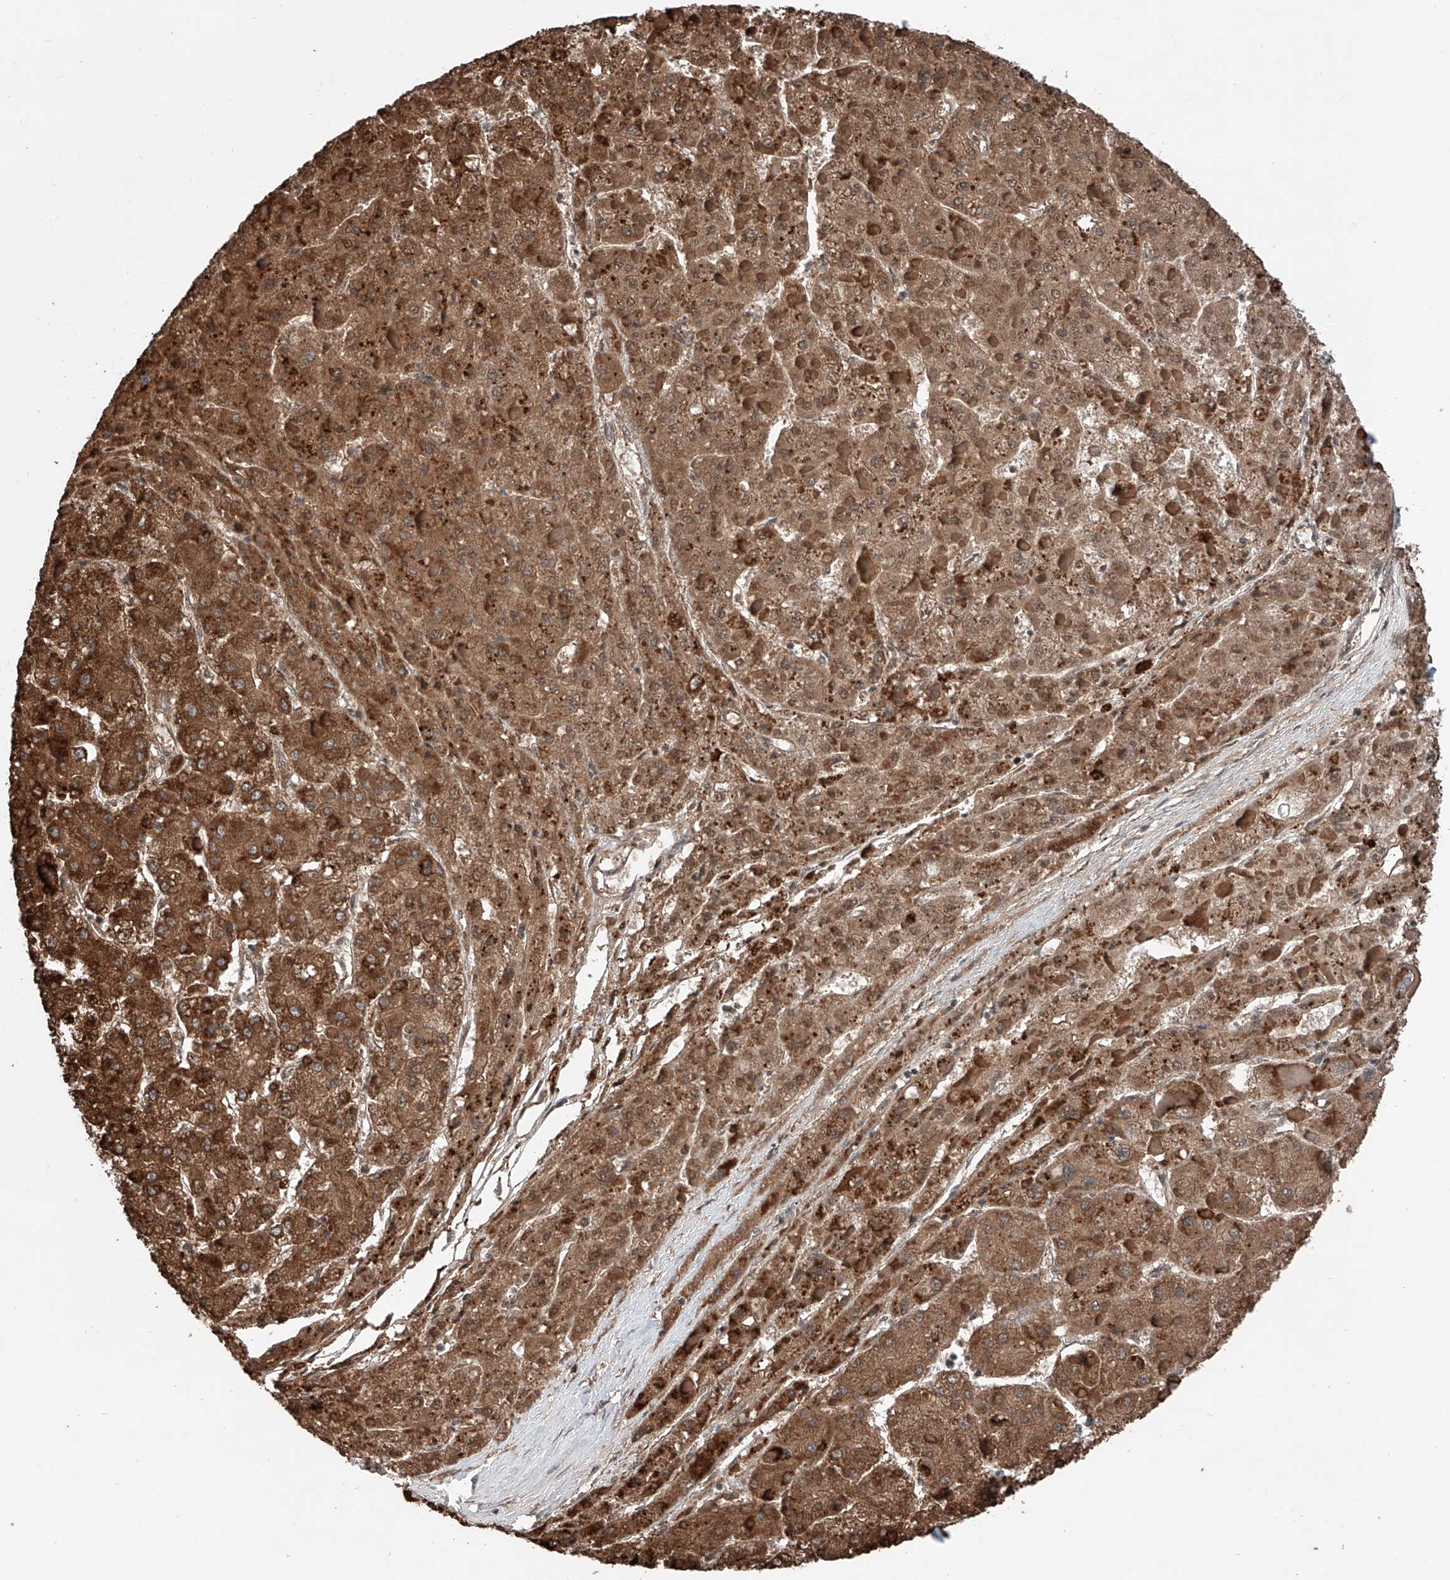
{"staining": {"intensity": "strong", "quantity": ">75%", "location": "cytoplasmic/membranous"}, "tissue": "liver cancer", "cell_type": "Tumor cells", "image_type": "cancer", "snomed": [{"axis": "morphology", "description": "Carcinoma, Hepatocellular, NOS"}, {"axis": "topography", "description": "Liver"}], "caption": "Immunohistochemical staining of liver cancer exhibits strong cytoplasmic/membranous protein positivity in approximately >75% of tumor cells.", "gene": "ZNF445", "patient": {"sex": "female", "age": 73}}